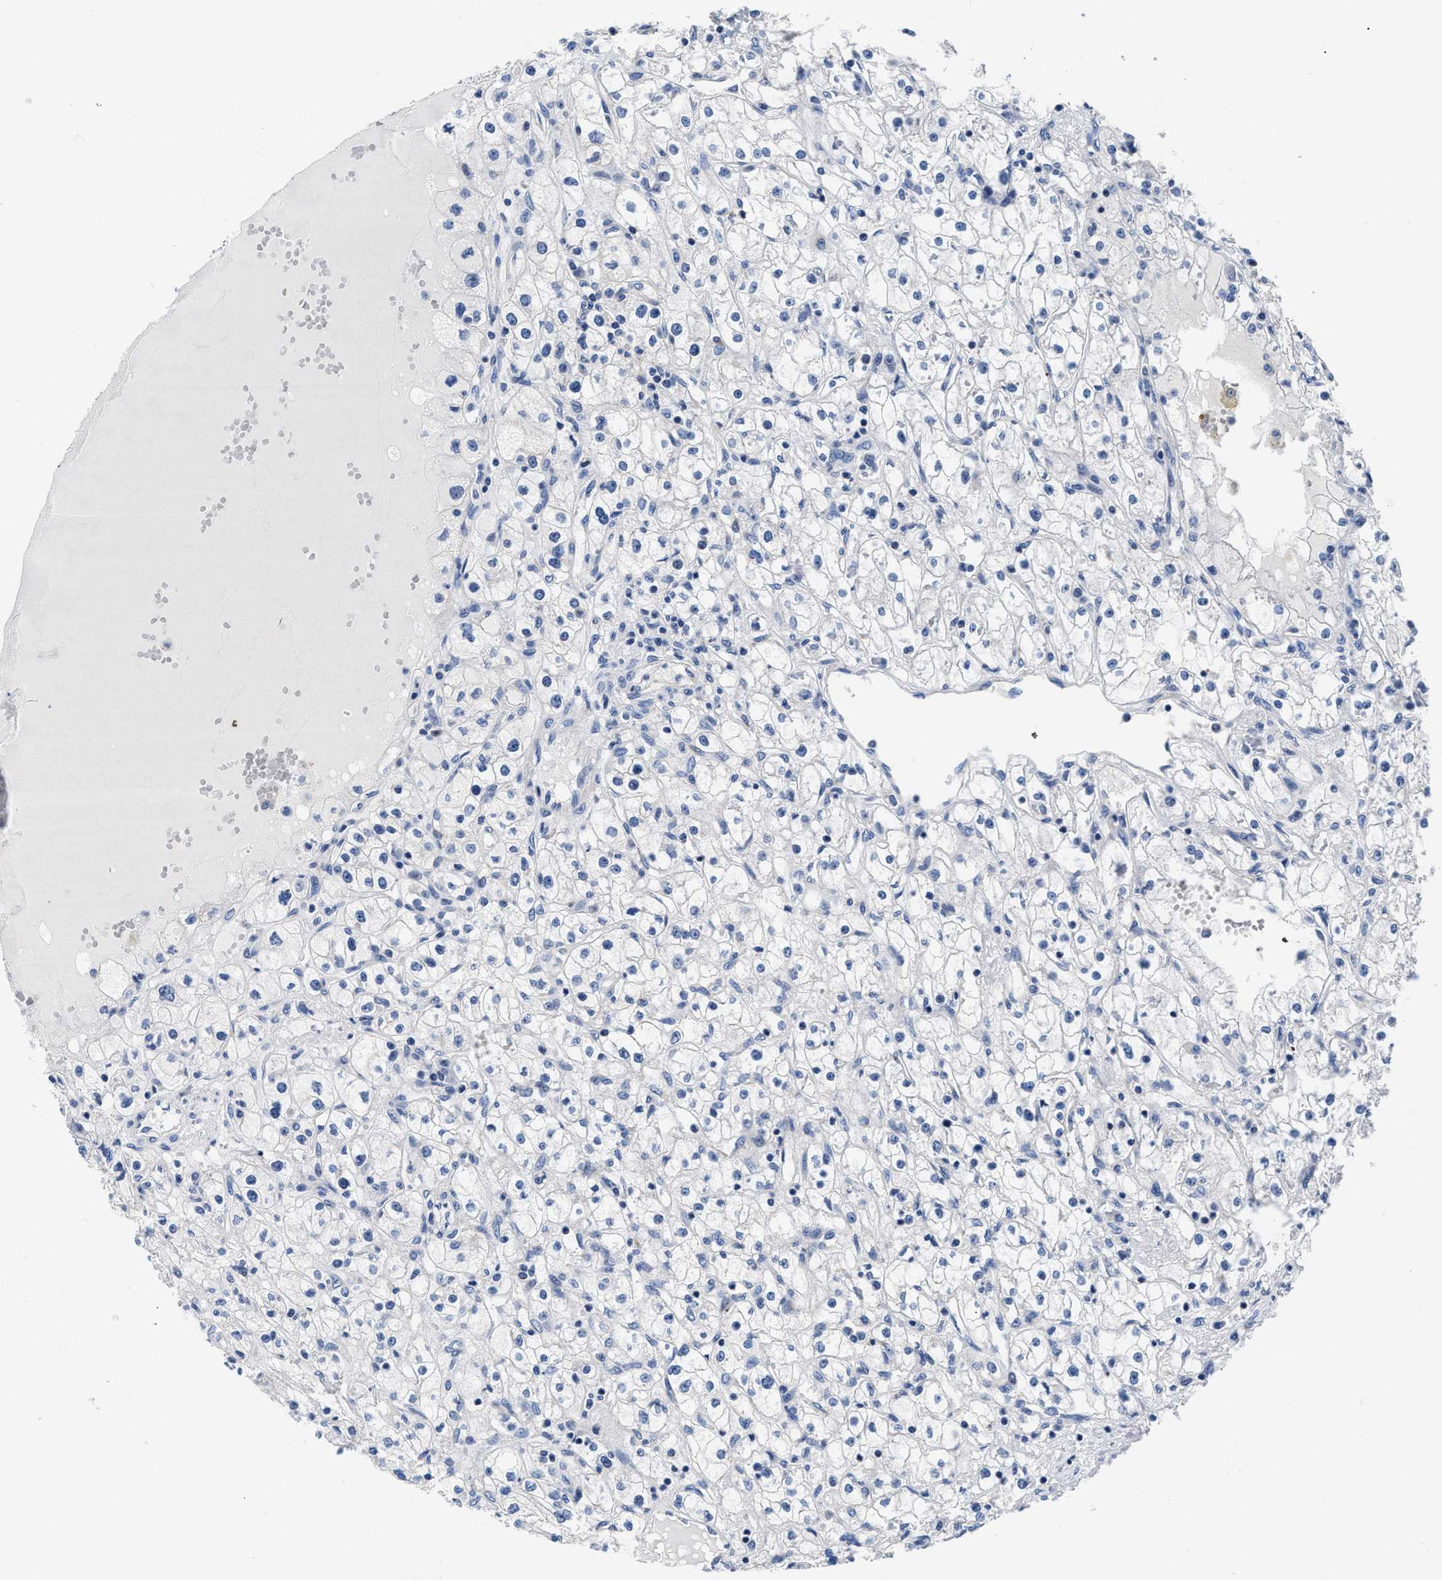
{"staining": {"intensity": "negative", "quantity": "none", "location": "none"}, "tissue": "renal cancer", "cell_type": "Tumor cells", "image_type": "cancer", "snomed": [{"axis": "morphology", "description": "Adenocarcinoma, NOS"}, {"axis": "topography", "description": "Kidney"}], "caption": "The image shows no significant positivity in tumor cells of renal adenocarcinoma. (IHC, brightfield microscopy, high magnification).", "gene": "SLC35F1", "patient": {"sex": "male", "age": 56}}